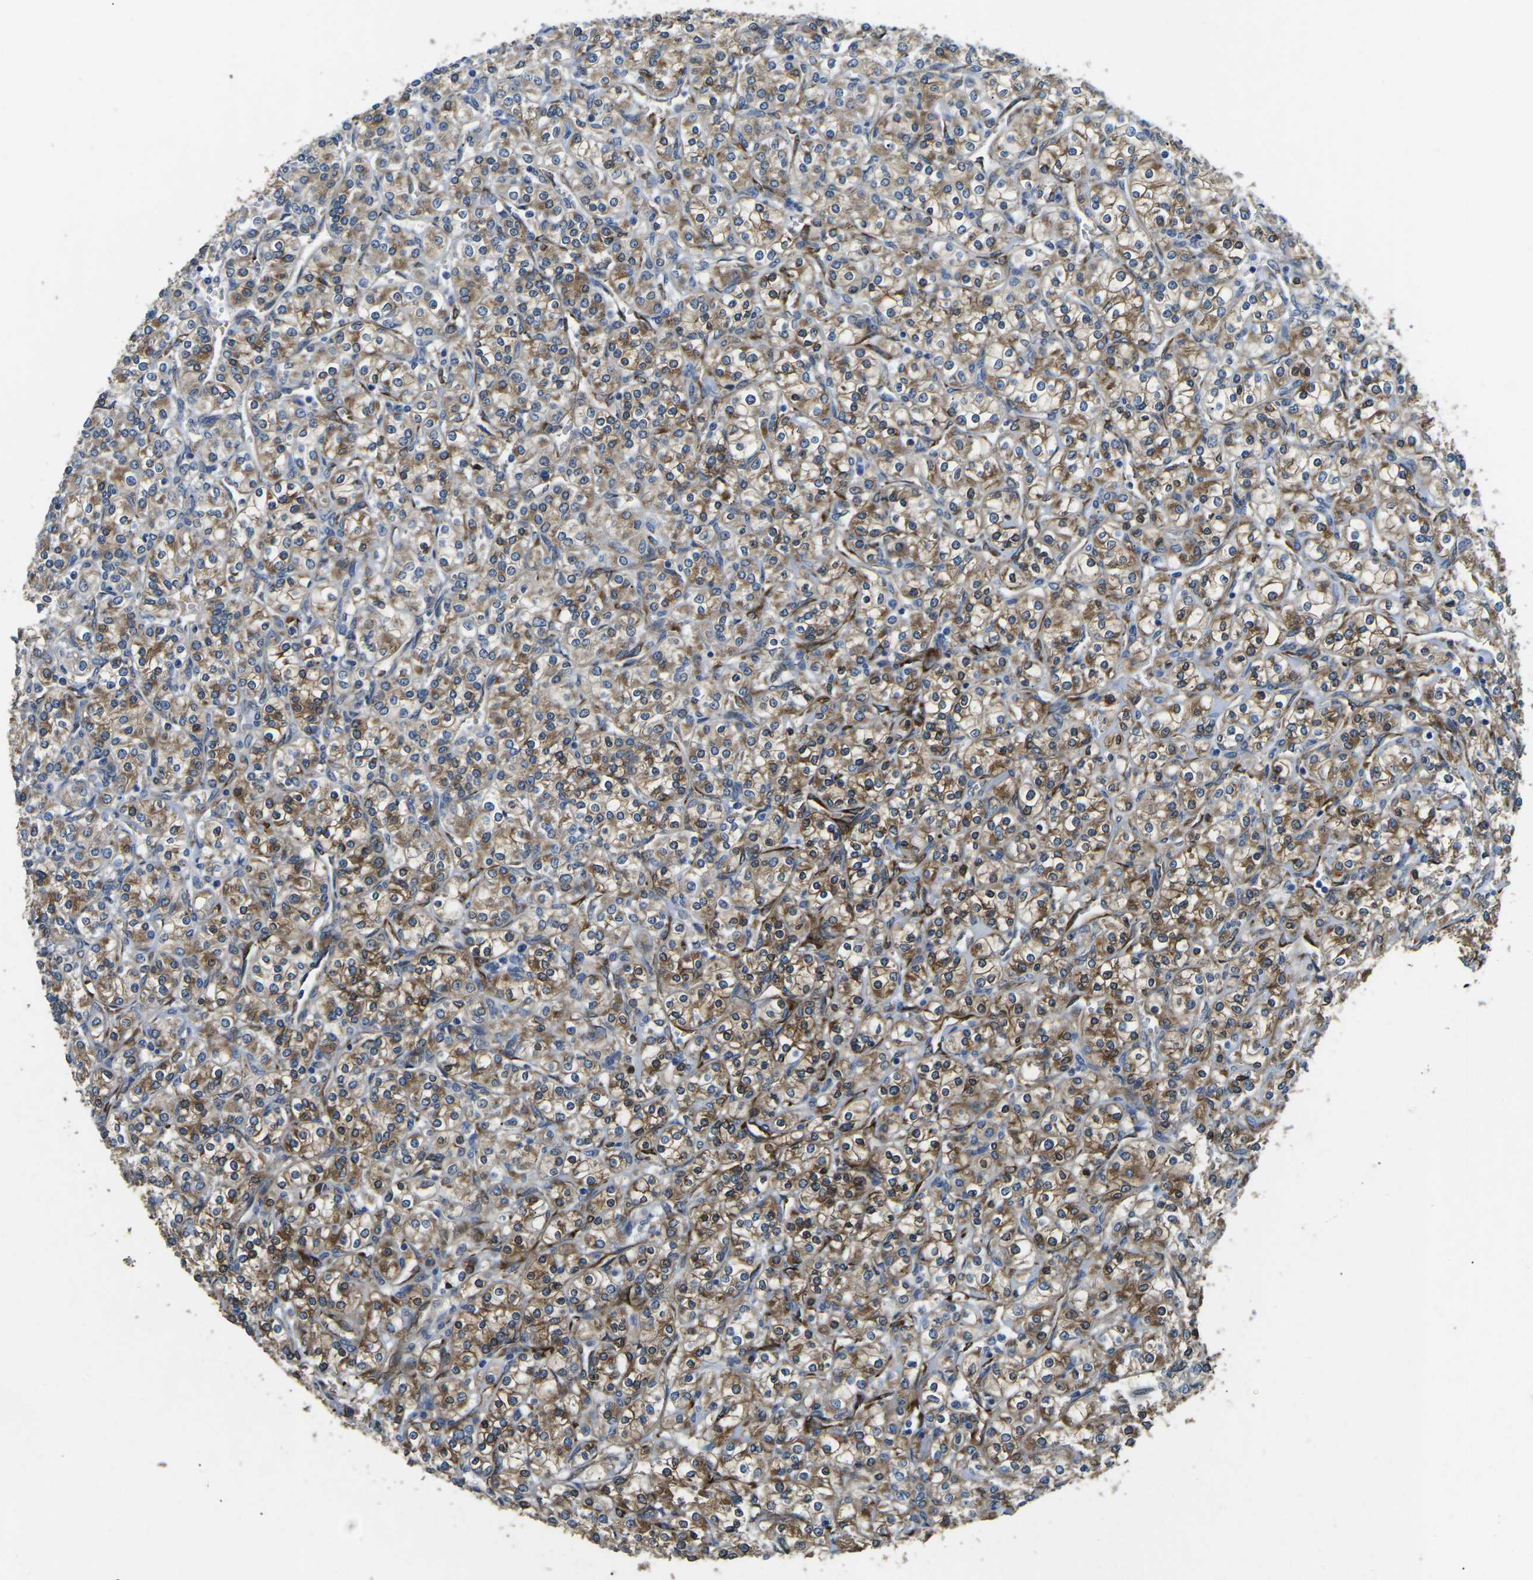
{"staining": {"intensity": "moderate", "quantity": ">75%", "location": "cytoplasmic/membranous"}, "tissue": "renal cancer", "cell_type": "Tumor cells", "image_type": "cancer", "snomed": [{"axis": "morphology", "description": "Adenocarcinoma, NOS"}, {"axis": "topography", "description": "Kidney"}], "caption": "A photomicrograph showing moderate cytoplasmic/membranous expression in about >75% of tumor cells in renal cancer (adenocarcinoma), as visualized by brown immunohistochemical staining.", "gene": "PDZD8", "patient": {"sex": "male", "age": 77}}